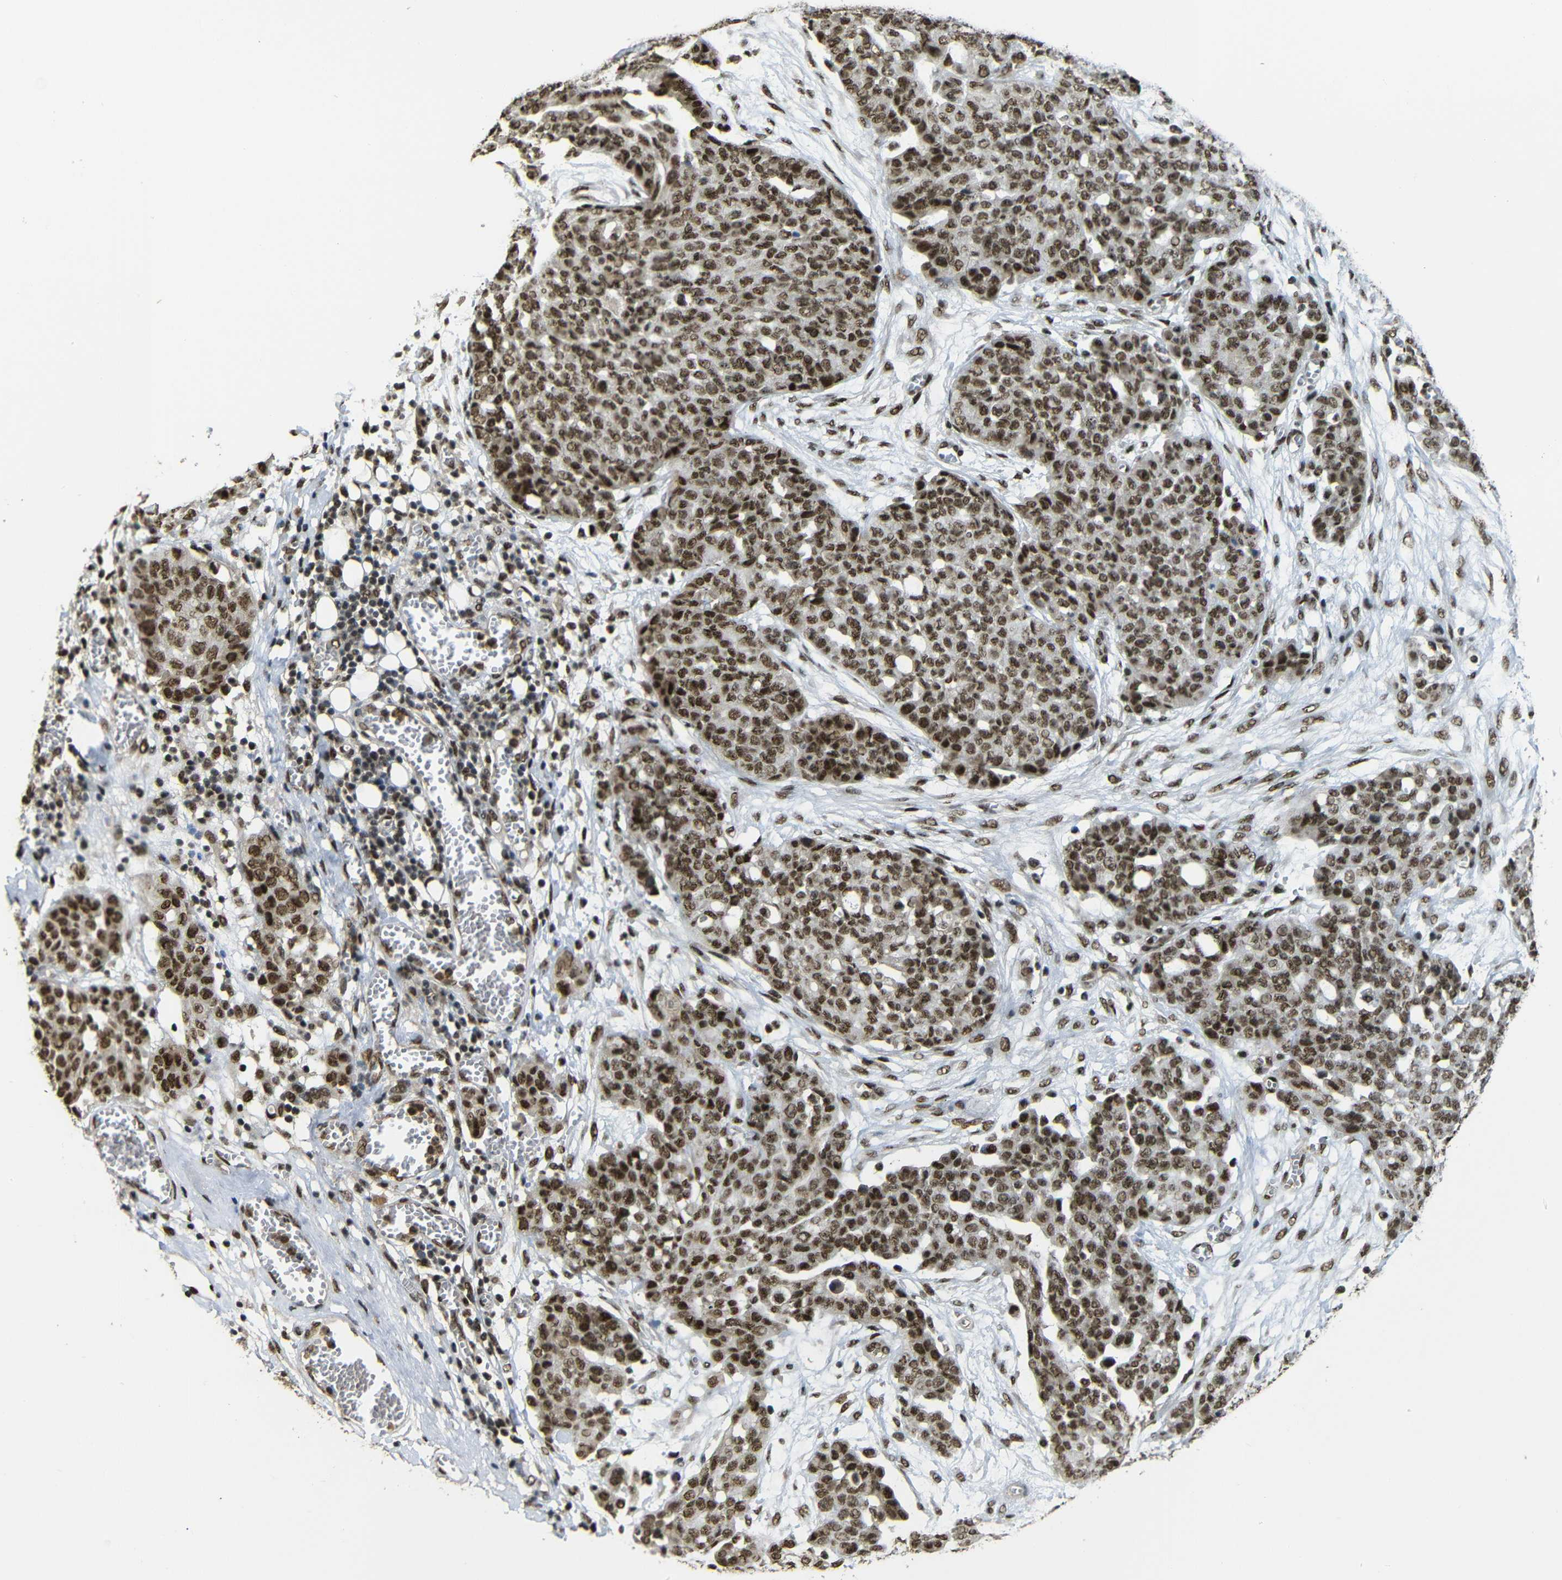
{"staining": {"intensity": "moderate", "quantity": ">75%", "location": "nuclear"}, "tissue": "ovarian cancer", "cell_type": "Tumor cells", "image_type": "cancer", "snomed": [{"axis": "morphology", "description": "Cystadenocarcinoma, serous, NOS"}, {"axis": "topography", "description": "Soft tissue"}, {"axis": "topography", "description": "Ovary"}], "caption": "DAB (3,3'-diaminobenzidine) immunohistochemical staining of serous cystadenocarcinoma (ovarian) exhibits moderate nuclear protein expression in approximately >75% of tumor cells.", "gene": "TCF7L2", "patient": {"sex": "female", "age": 57}}